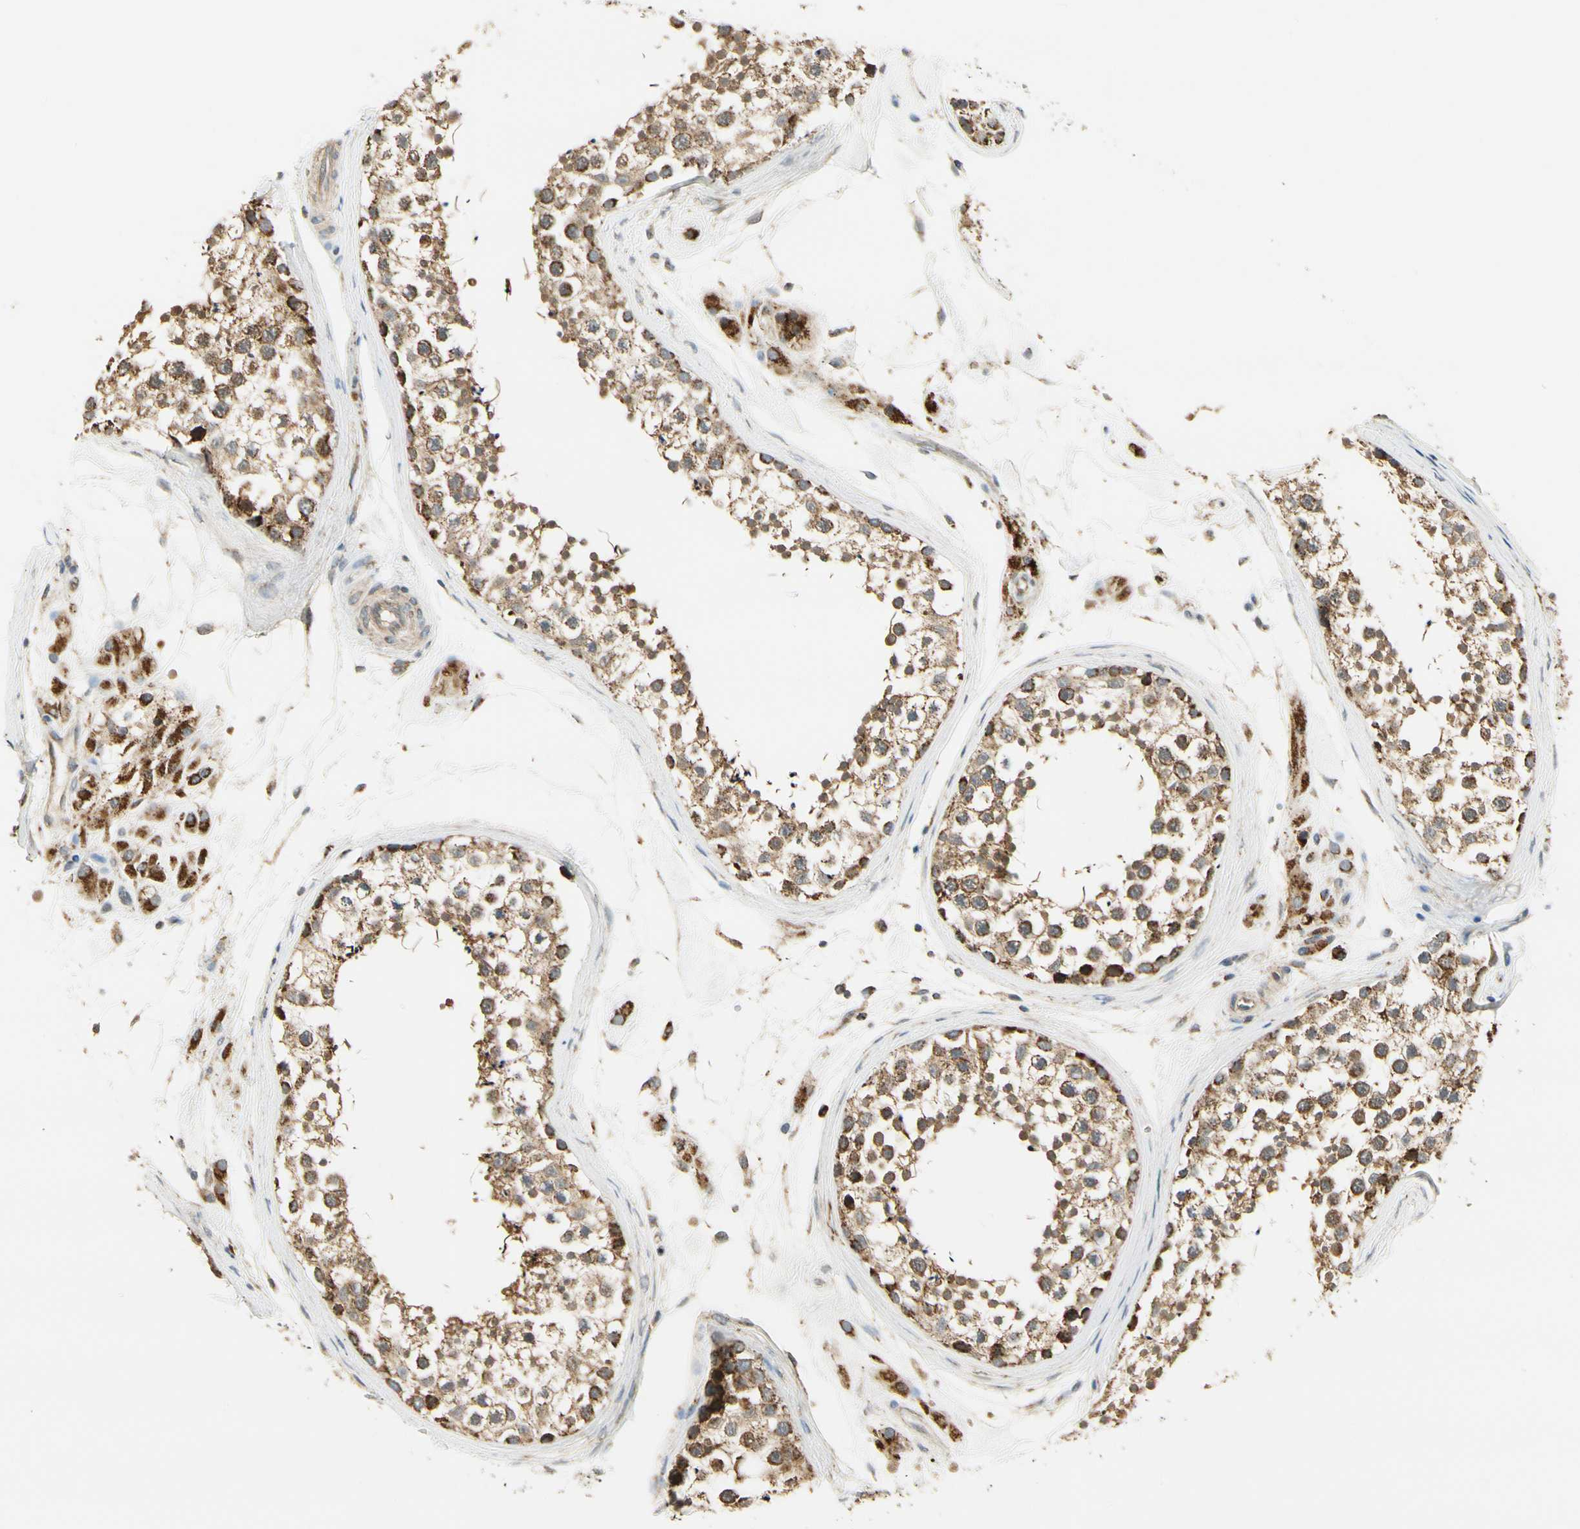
{"staining": {"intensity": "moderate", "quantity": ">75%", "location": "cytoplasmic/membranous"}, "tissue": "testis", "cell_type": "Cells in seminiferous ducts", "image_type": "normal", "snomed": [{"axis": "morphology", "description": "Normal tissue, NOS"}, {"axis": "topography", "description": "Testis"}], "caption": "Immunohistochemical staining of normal human testis shows moderate cytoplasmic/membranous protein expression in approximately >75% of cells in seminiferous ducts. Ihc stains the protein of interest in brown and the nuclei are stained blue.", "gene": "EPHB3", "patient": {"sex": "male", "age": 46}}